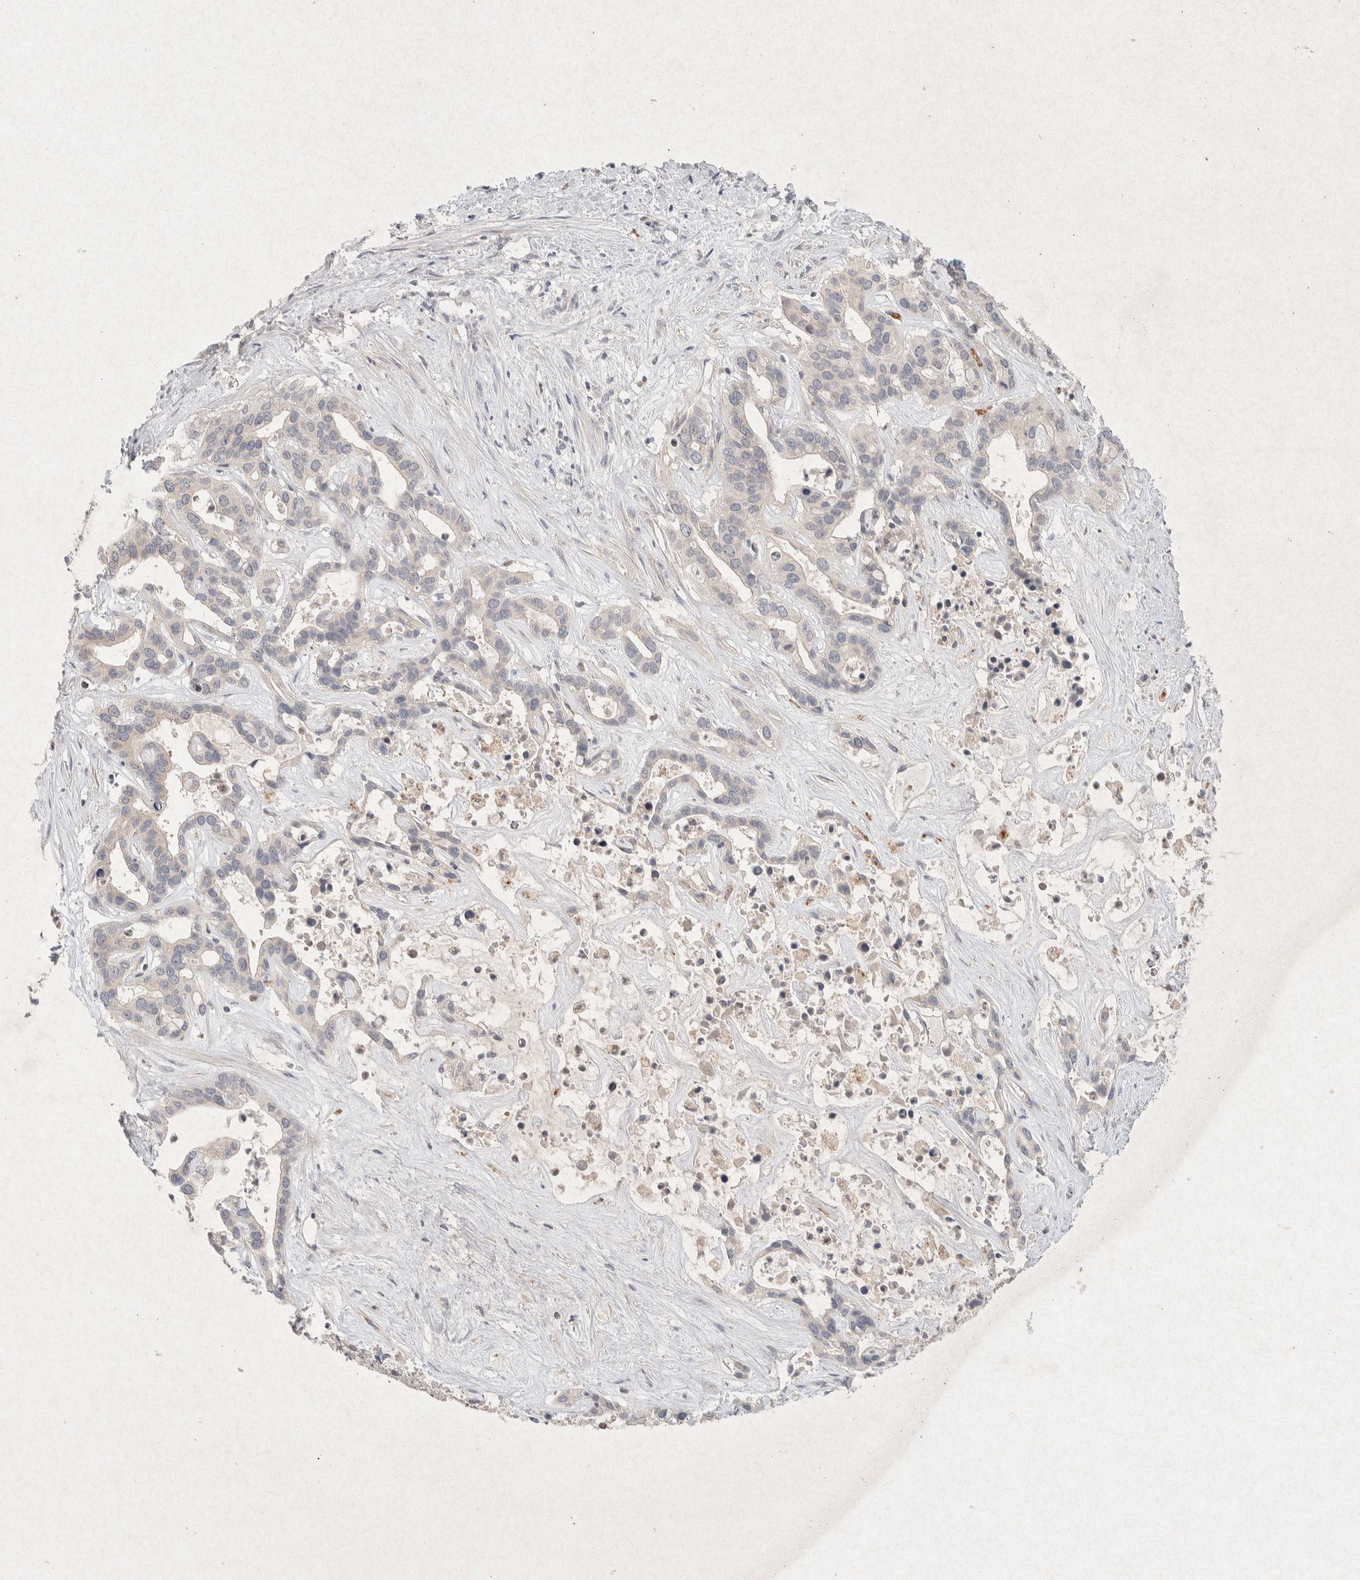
{"staining": {"intensity": "negative", "quantity": "none", "location": "none"}, "tissue": "liver cancer", "cell_type": "Tumor cells", "image_type": "cancer", "snomed": [{"axis": "morphology", "description": "Cholangiocarcinoma"}, {"axis": "topography", "description": "Liver"}], "caption": "DAB (3,3'-diaminobenzidine) immunohistochemical staining of liver cancer demonstrates no significant staining in tumor cells. (DAB immunohistochemistry with hematoxylin counter stain).", "gene": "GNAI1", "patient": {"sex": "female", "age": 65}}